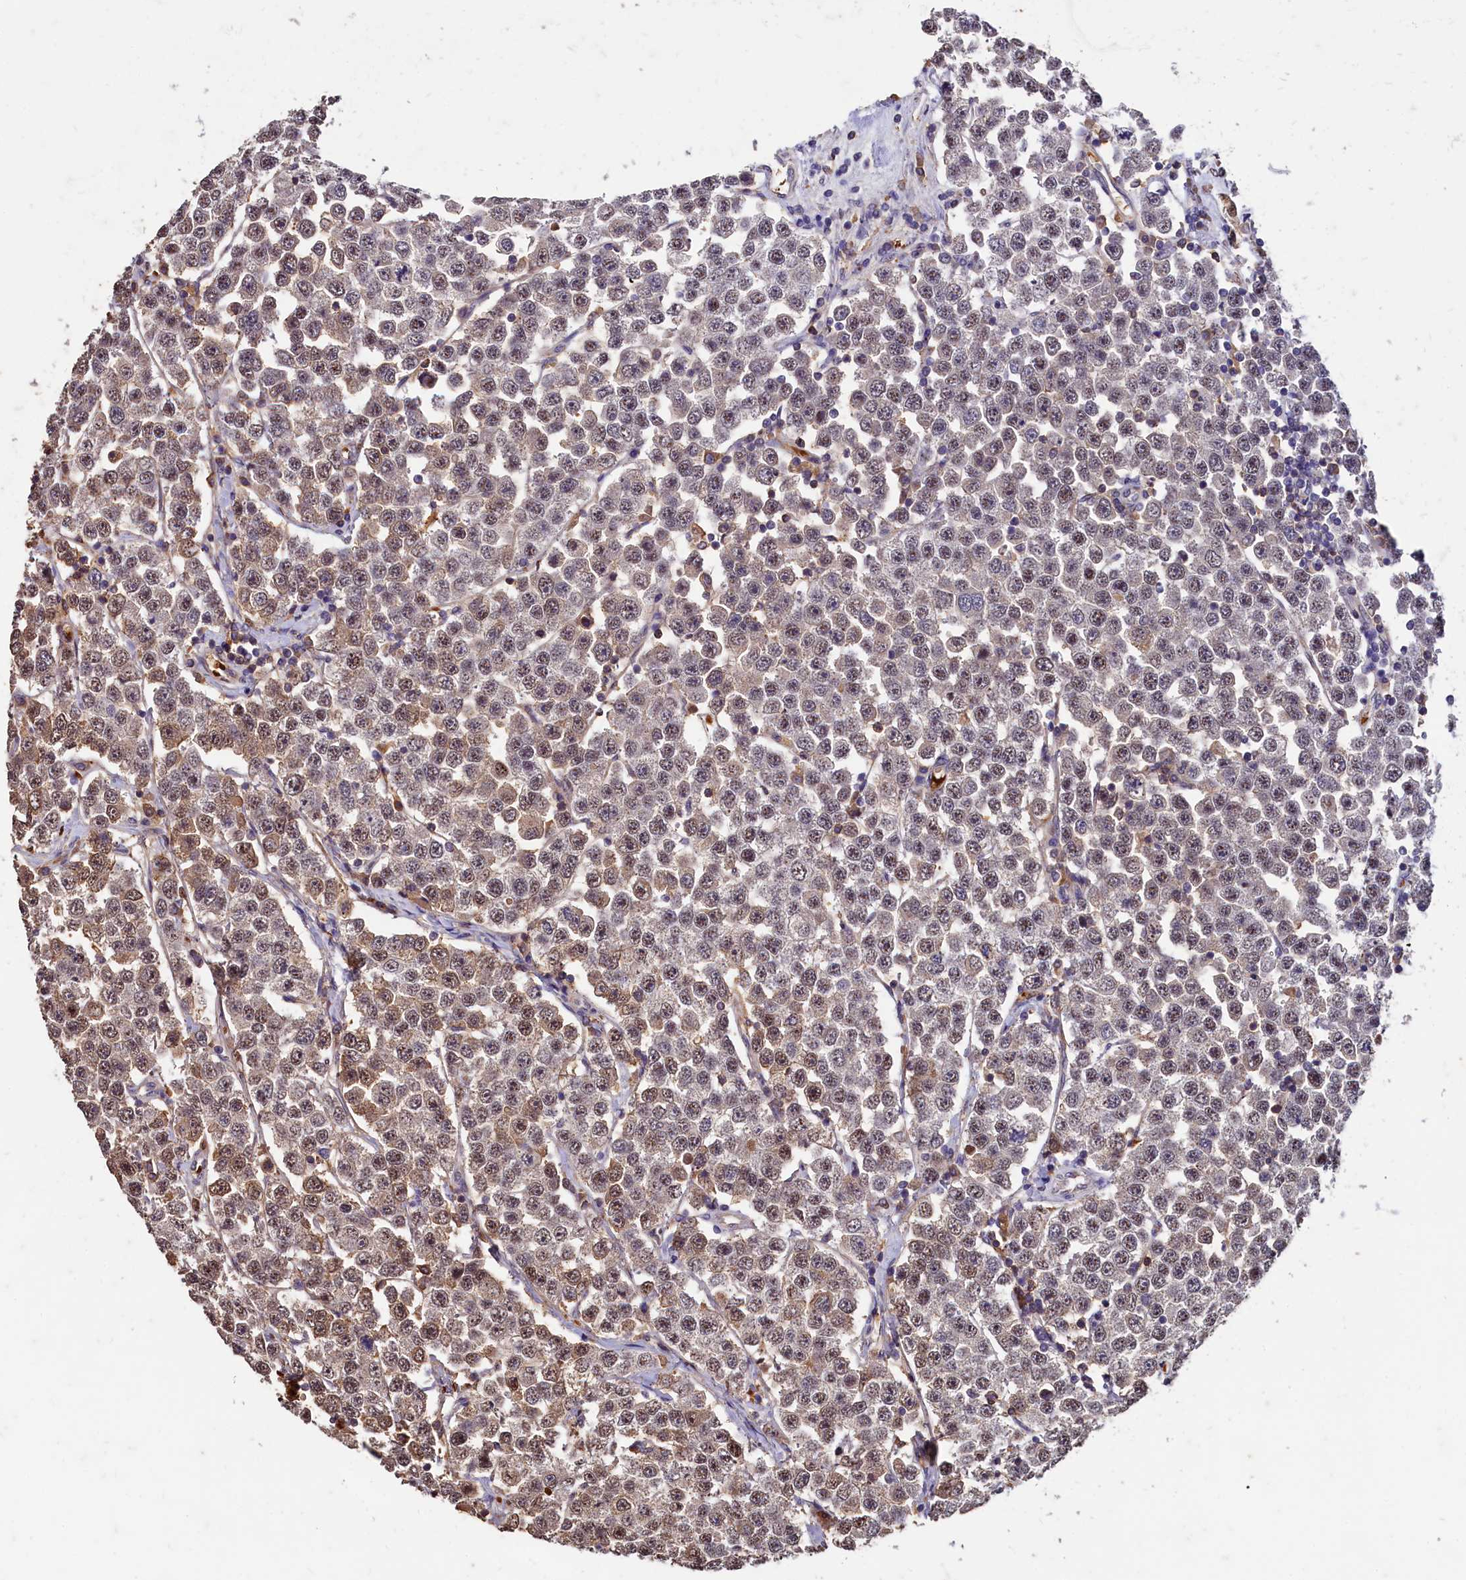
{"staining": {"intensity": "moderate", "quantity": "25%-75%", "location": "cytoplasmic/membranous,nuclear"}, "tissue": "testis cancer", "cell_type": "Tumor cells", "image_type": "cancer", "snomed": [{"axis": "morphology", "description": "Seminoma, NOS"}, {"axis": "topography", "description": "Testis"}], "caption": "The immunohistochemical stain shows moderate cytoplasmic/membranous and nuclear expression in tumor cells of testis cancer tissue. The protein of interest is shown in brown color, while the nuclei are stained blue.", "gene": "CSTPP1", "patient": {"sex": "male", "age": 28}}